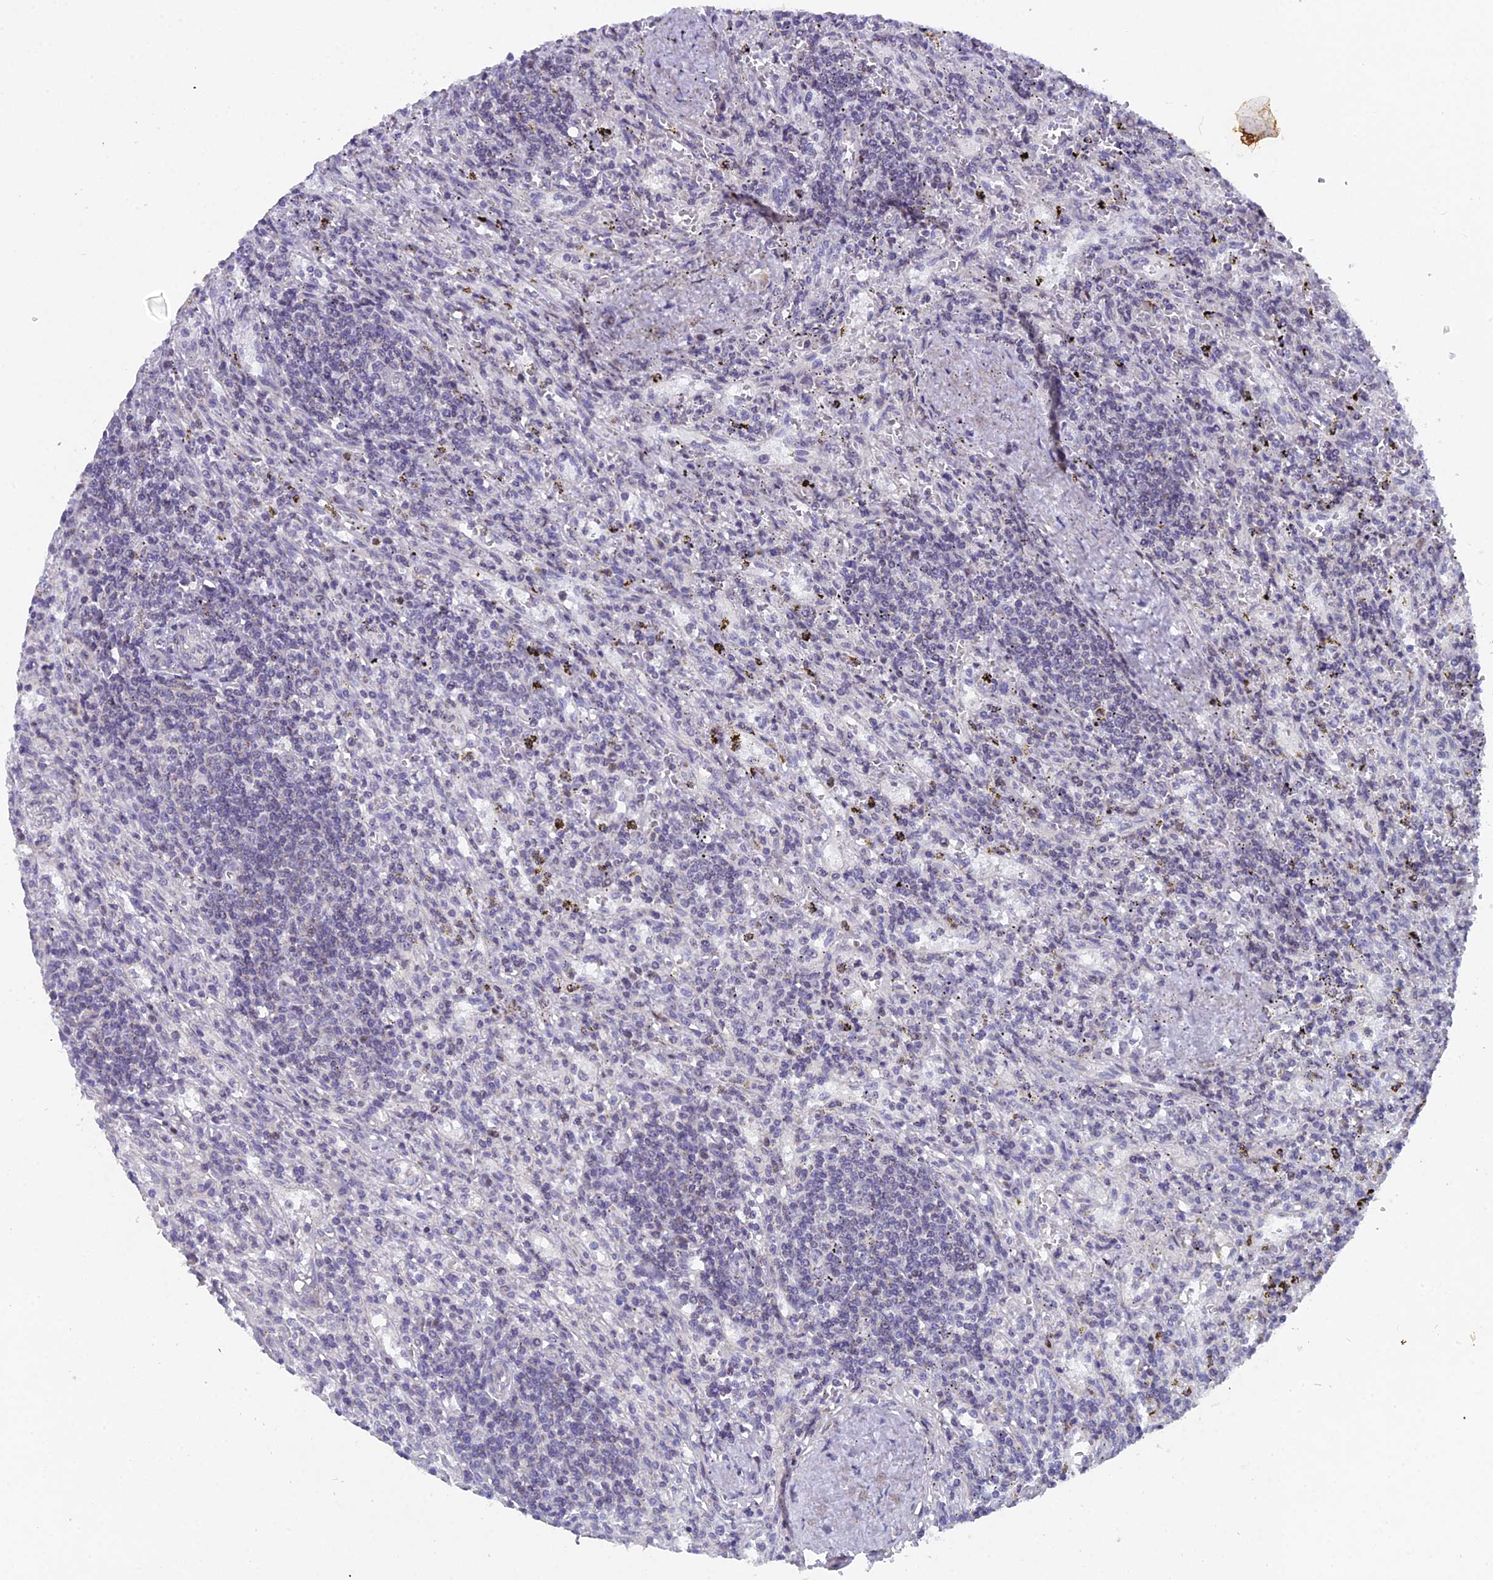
{"staining": {"intensity": "negative", "quantity": "none", "location": "none"}, "tissue": "lymphoma", "cell_type": "Tumor cells", "image_type": "cancer", "snomed": [{"axis": "morphology", "description": "Malignant lymphoma, non-Hodgkin's type, Low grade"}, {"axis": "topography", "description": "Spleen"}], "caption": "High power microscopy photomicrograph of an immunohistochemistry photomicrograph of low-grade malignant lymphoma, non-Hodgkin's type, revealing no significant expression in tumor cells. (DAB immunohistochemistry with hematoxylin counter stain).", "gene": "XKR9", "patient": {"sex": "male", "age": 76}}